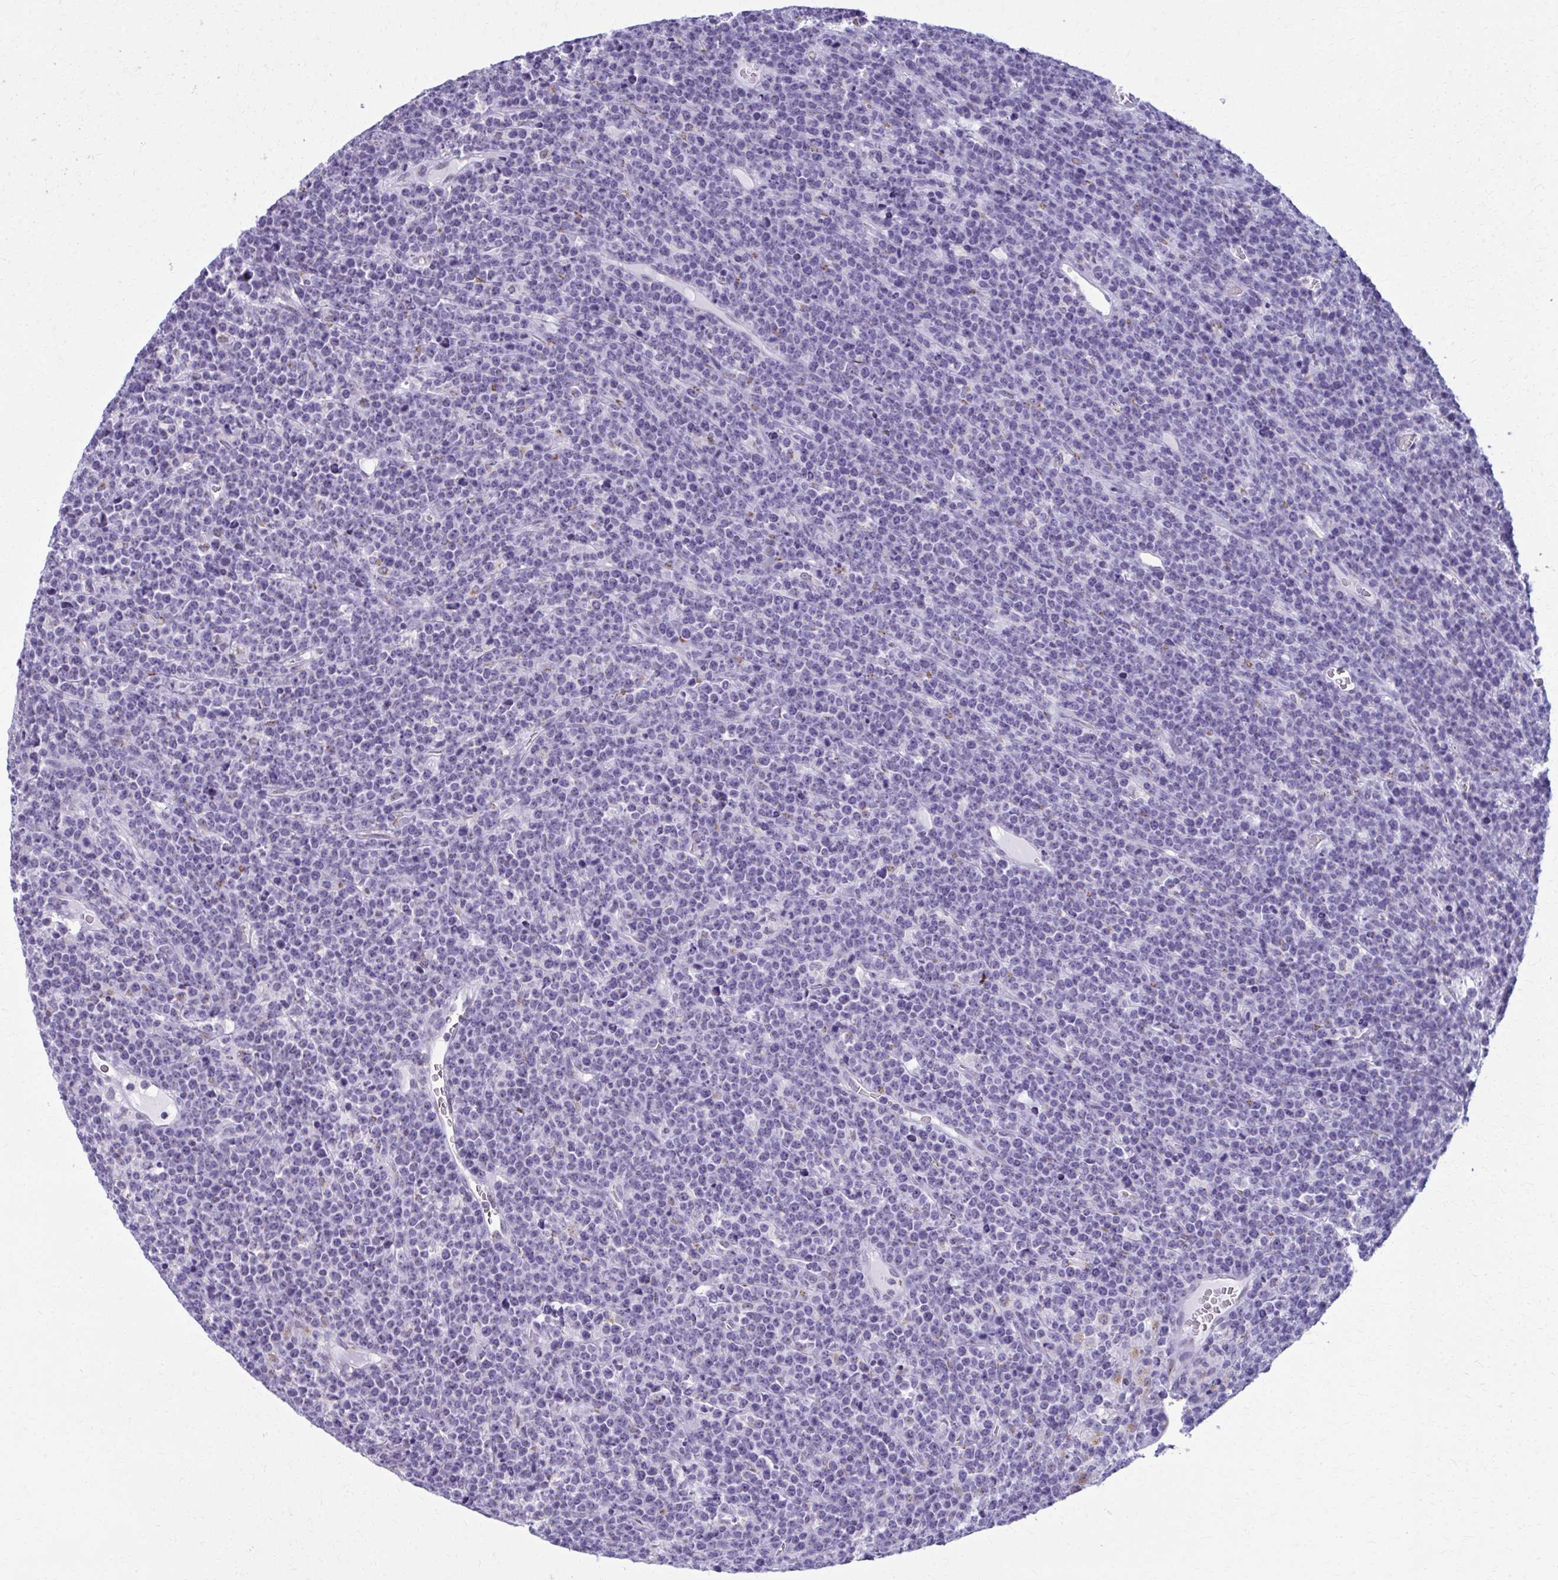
{"staining": {"intensity": "negative", "quantity": "none", "location": "none"}, "tissue": "lymphoma", "cell_type": "Tumor cells", "image_type": "cancer", "snomed": [{"axis": "morphology", "description": "Malignant lymphoma, non-Hodgkin's type, High grade"}, {"axis": "topography", "description": "Ovary"}], "caption": "This micrograph is of lymphoma stained with IHC to label a protein in brown with the nuclei are counter-stained blue. There is no staining in tumor cells.", "gene": "SCLY", "patient": {"sex": "female", "age": 56}}